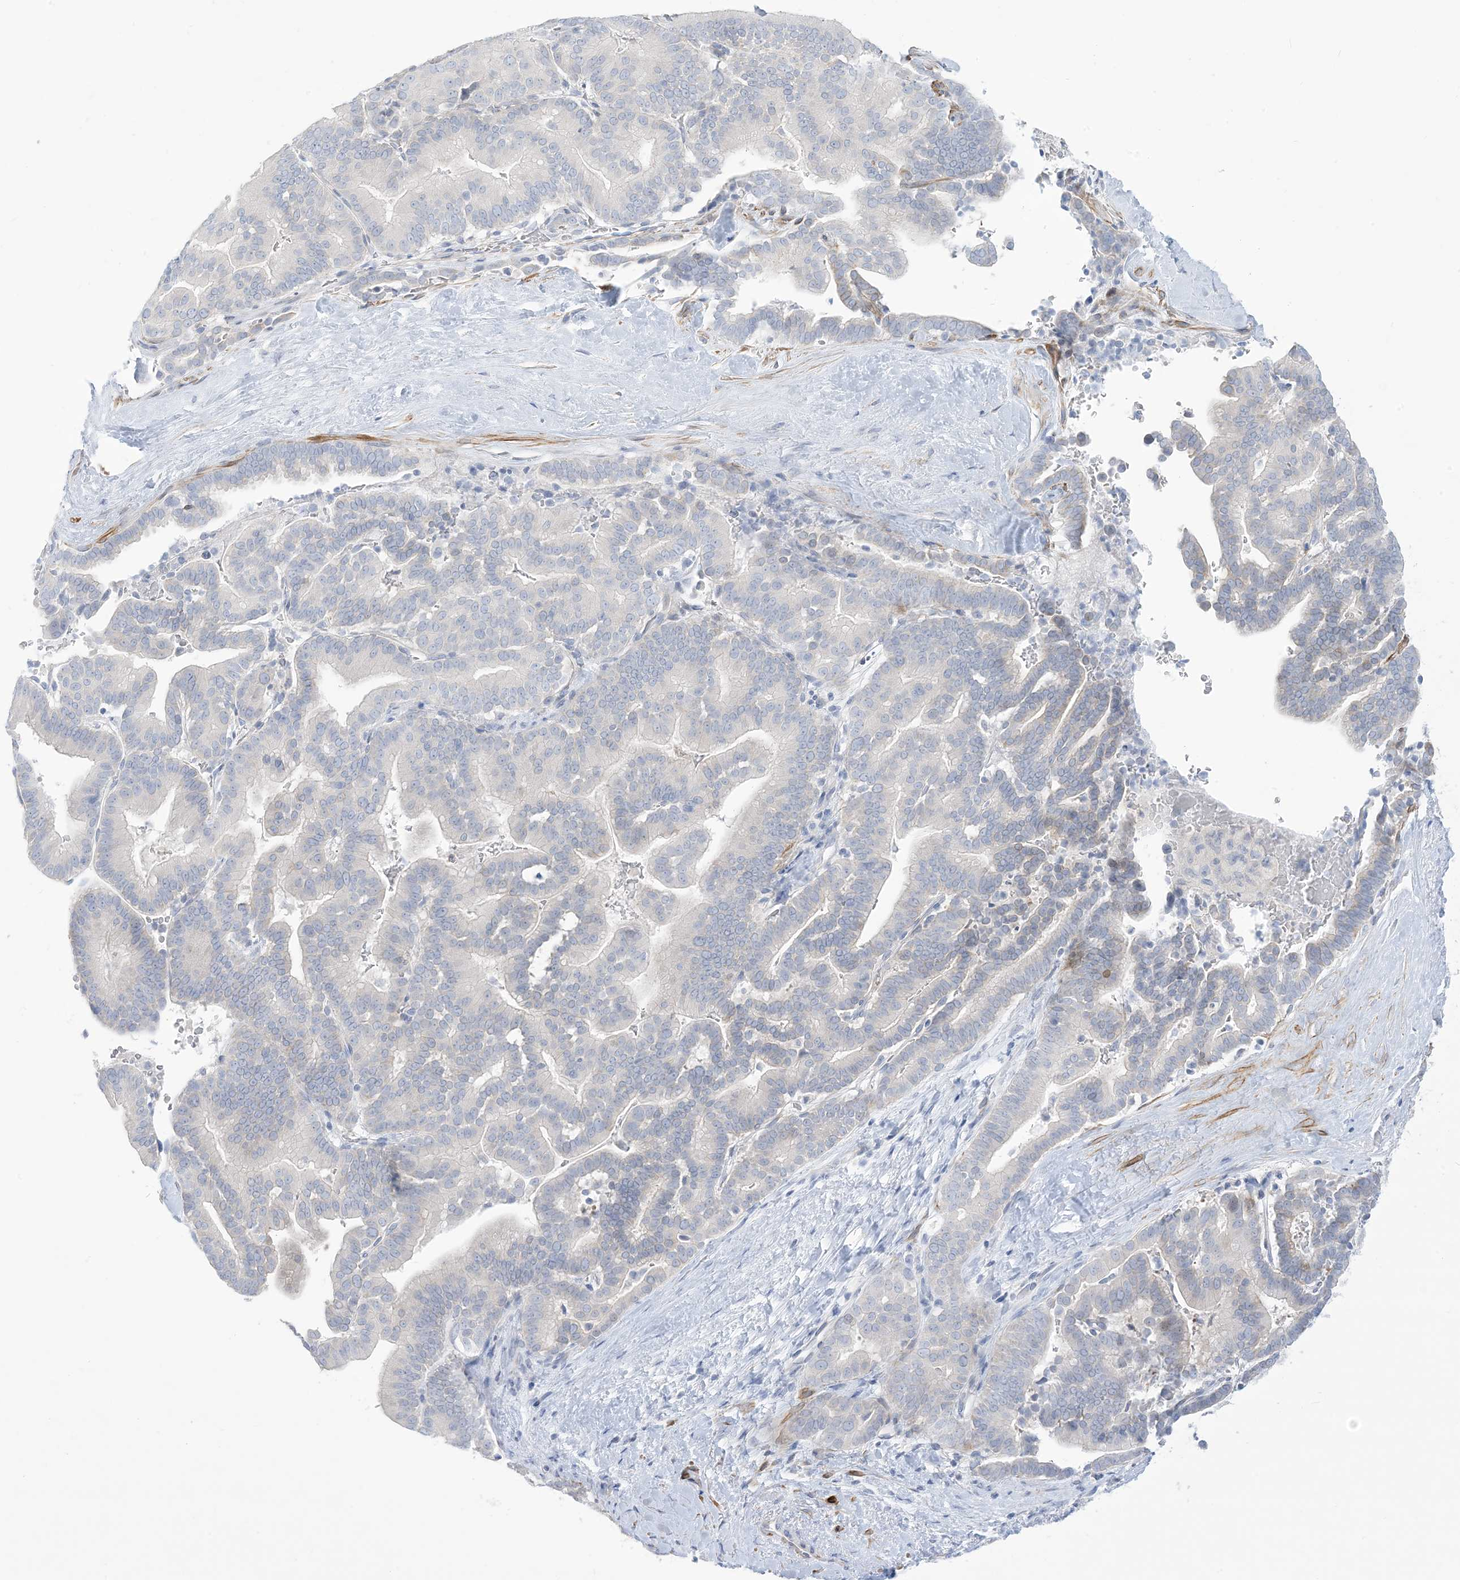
{"staining": {"intensity": "negative", "quantity": "none", "location": "none"}, "tissue": "liver cancer", "cell_type": "Tumor cells", "image_type": "cancer", "snomed": [{"axis": "morphology", "description": "Cholangiocarcinoma"}, {"axis": "topography", "description": "Liver"}], "caption": "An immunohistochemistry image of liver cancer (cholangiocarcinoma) is shown. There is no staining in tumor cells of liver cancer (cholangiocarcinoma). Nuclei are stained in blue.", "gene": "MARS2", "patient": {"sex": "female", "age": 75}}